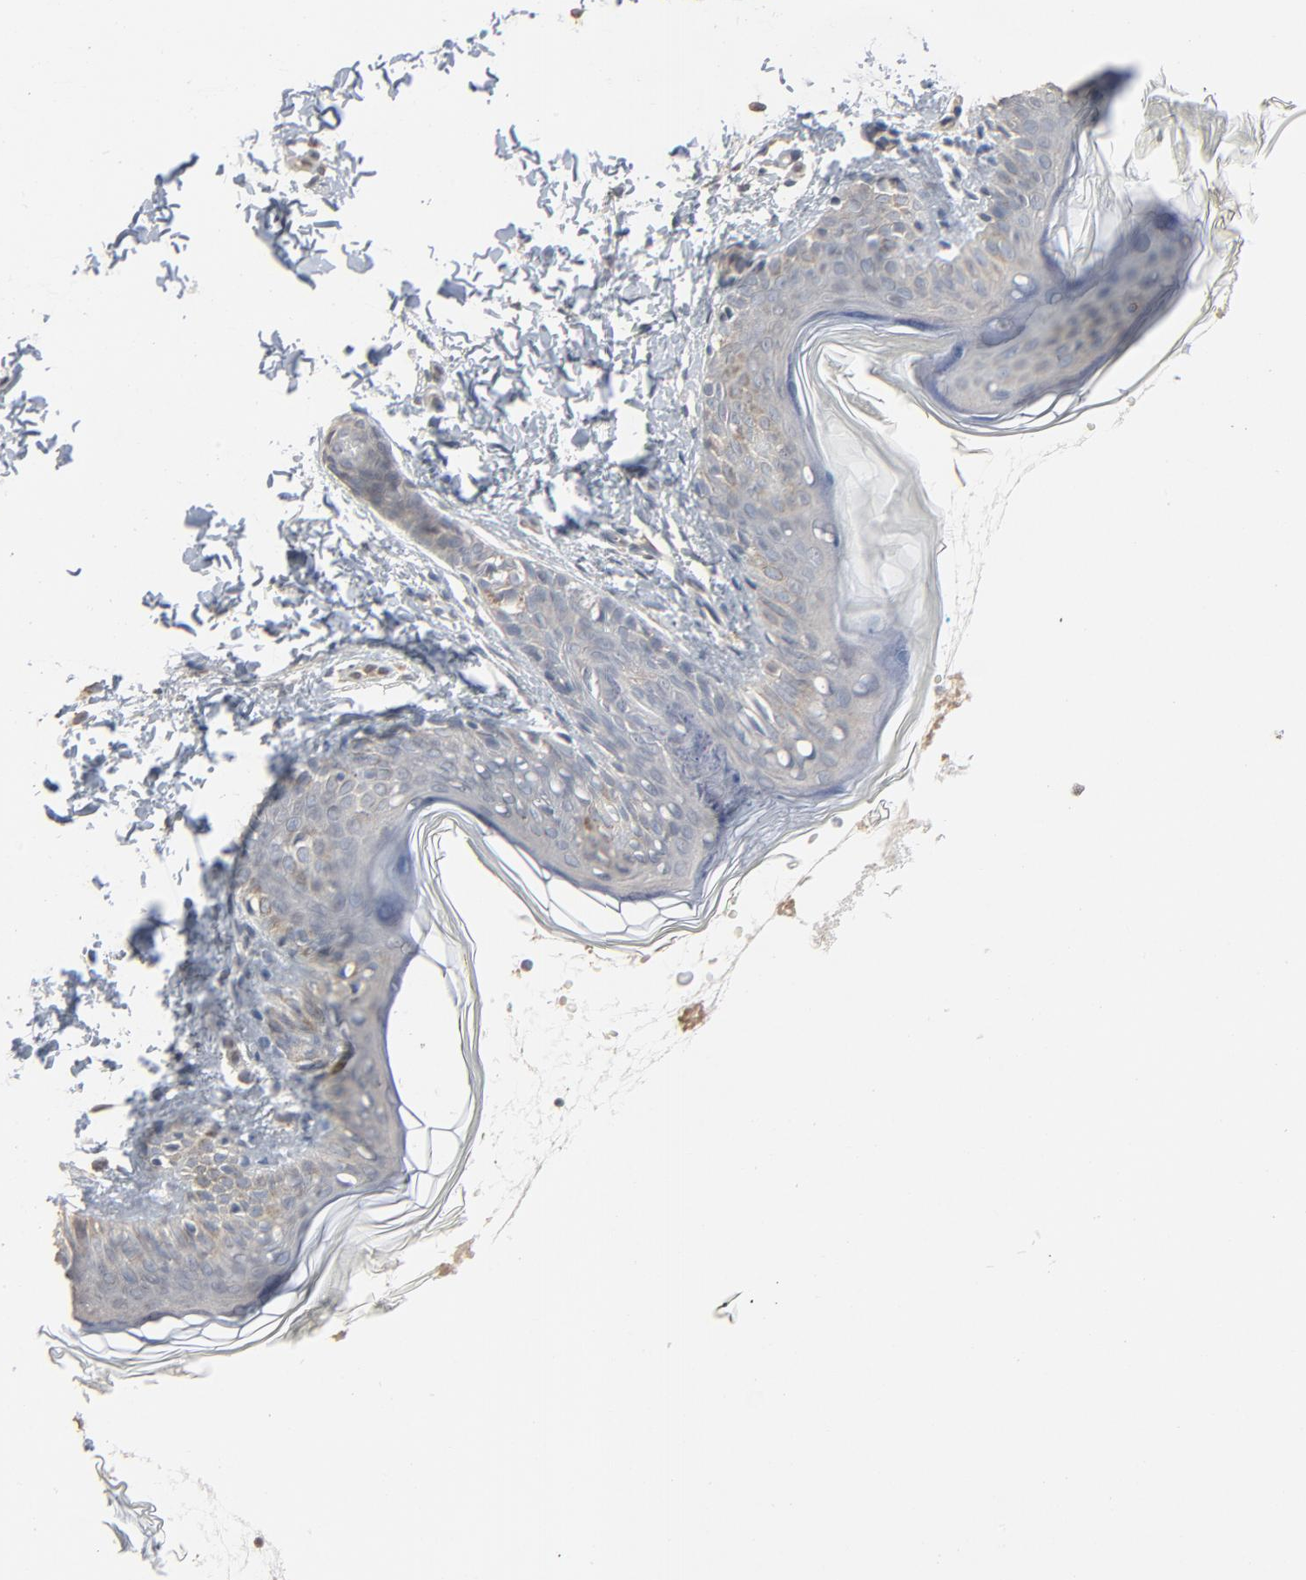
{"staining": {"intensity": "weak", "quantity": "25%-75%", "location": "cytoplasmic/membranous"}, "tissue": "skin", "cell_type": "Fibroblasts", "image_type": "normal", "snomed": [{"axis": "morphology", "description": "Normal tissue, NOS"}, {"axis": "topography", "description": "Skin"}], "caption": "The photomicrograph displays a brown stain indicating the presence of a protein in the cytoplasmic/membranous of fibroblasts in skin.", "gene": "CCT5", "patient": {"sex": "female", "age": 4}}